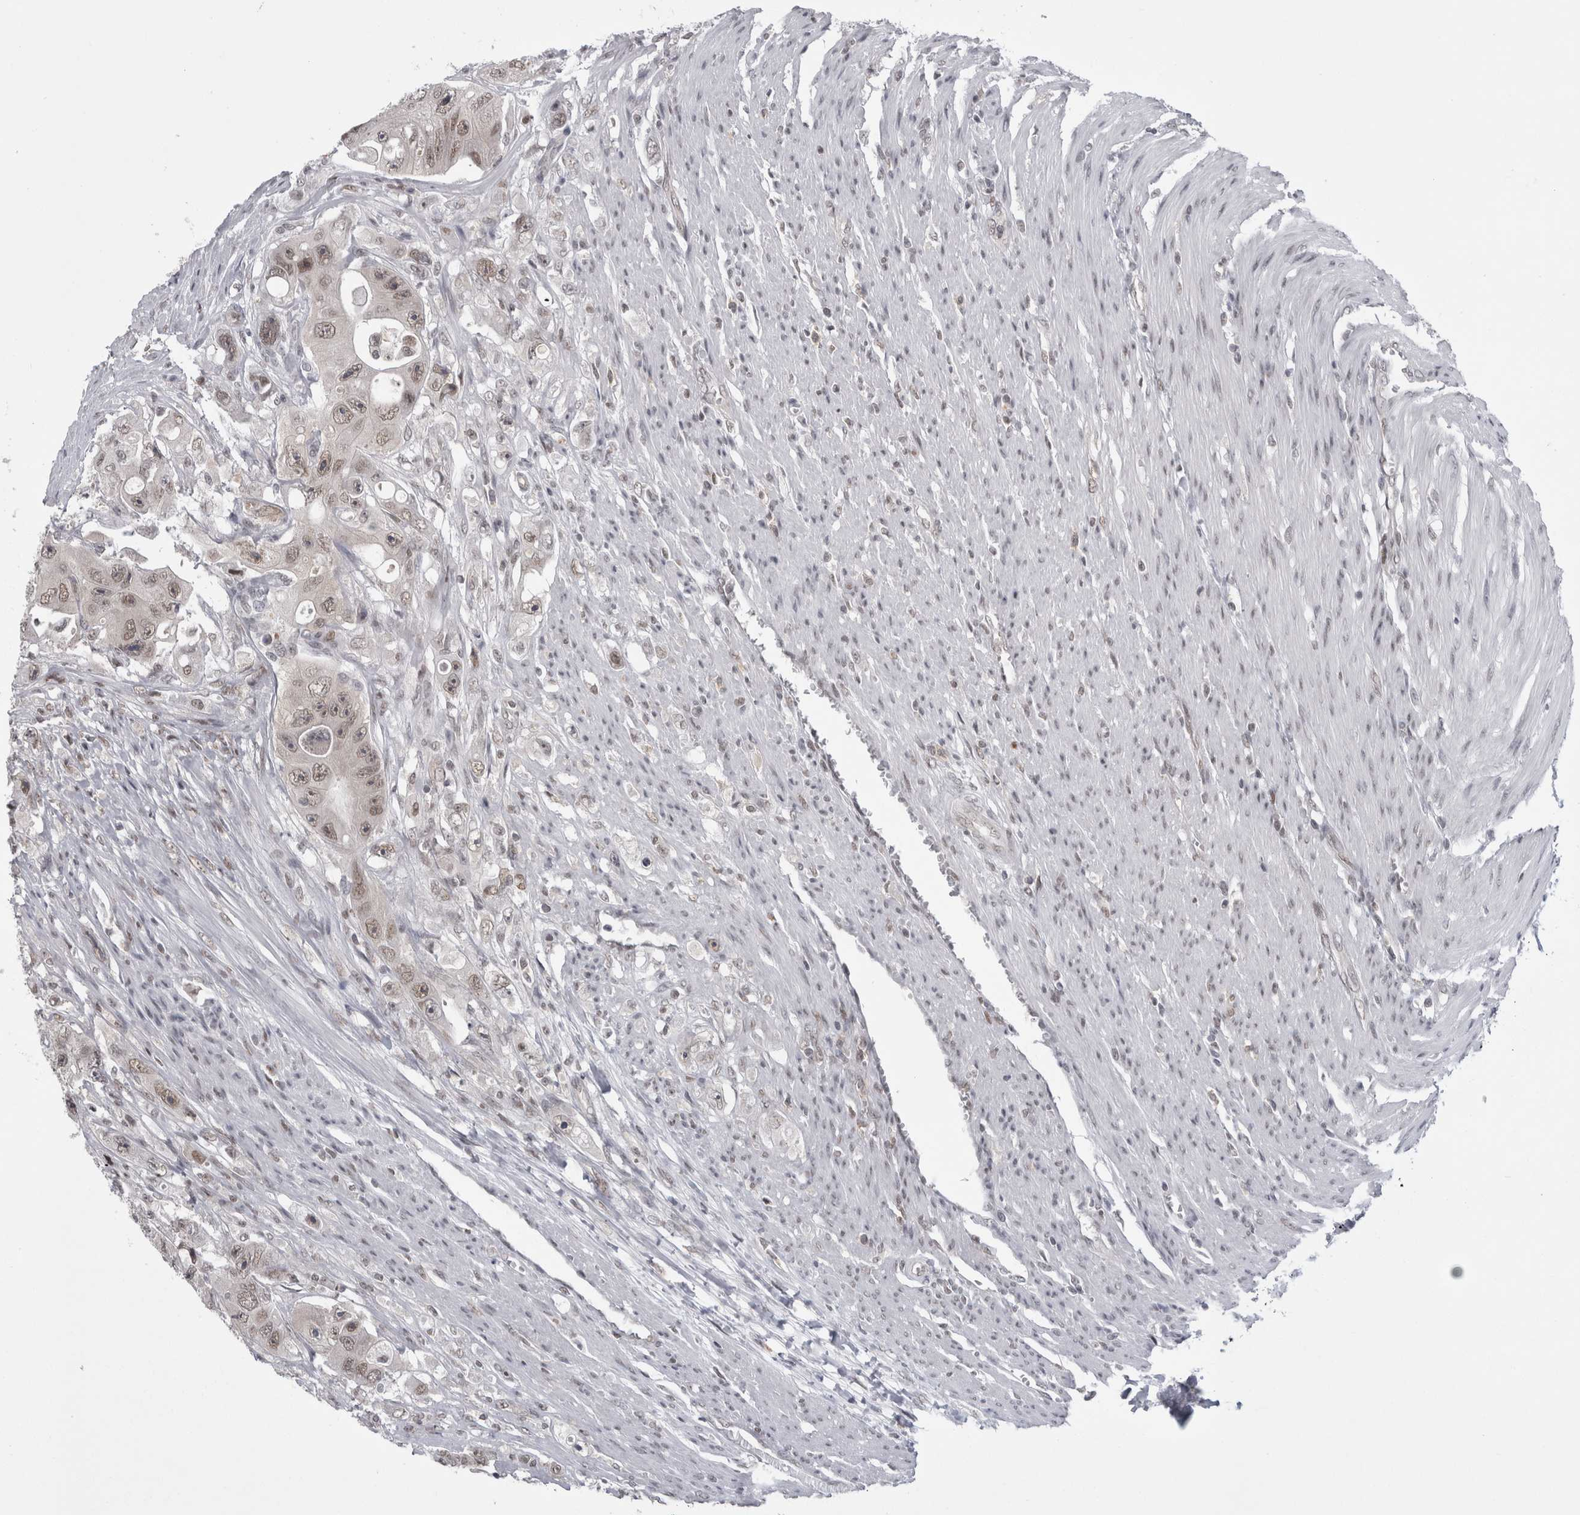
{"staining": {"intensity": "moderate", "quantity": ">75%", "location": "nuclear"}, "tissue": "colorectal cancer", "cell_type": "Tumor cells", "image_type": "cancer", "snomed": [{"axis": "morphology", "description": "Adenocarcinoma, NOS"}, {"axis": "topography", "description": "Colon"}], "caption": "Protein analysis of colorectal cancer (adenocarcinoma) tissue exhibits moderate nuclear positivity in about >75% of tumor cells.", "gene": "PSMB2", "patient": {"sex": "female", "age": 46}}